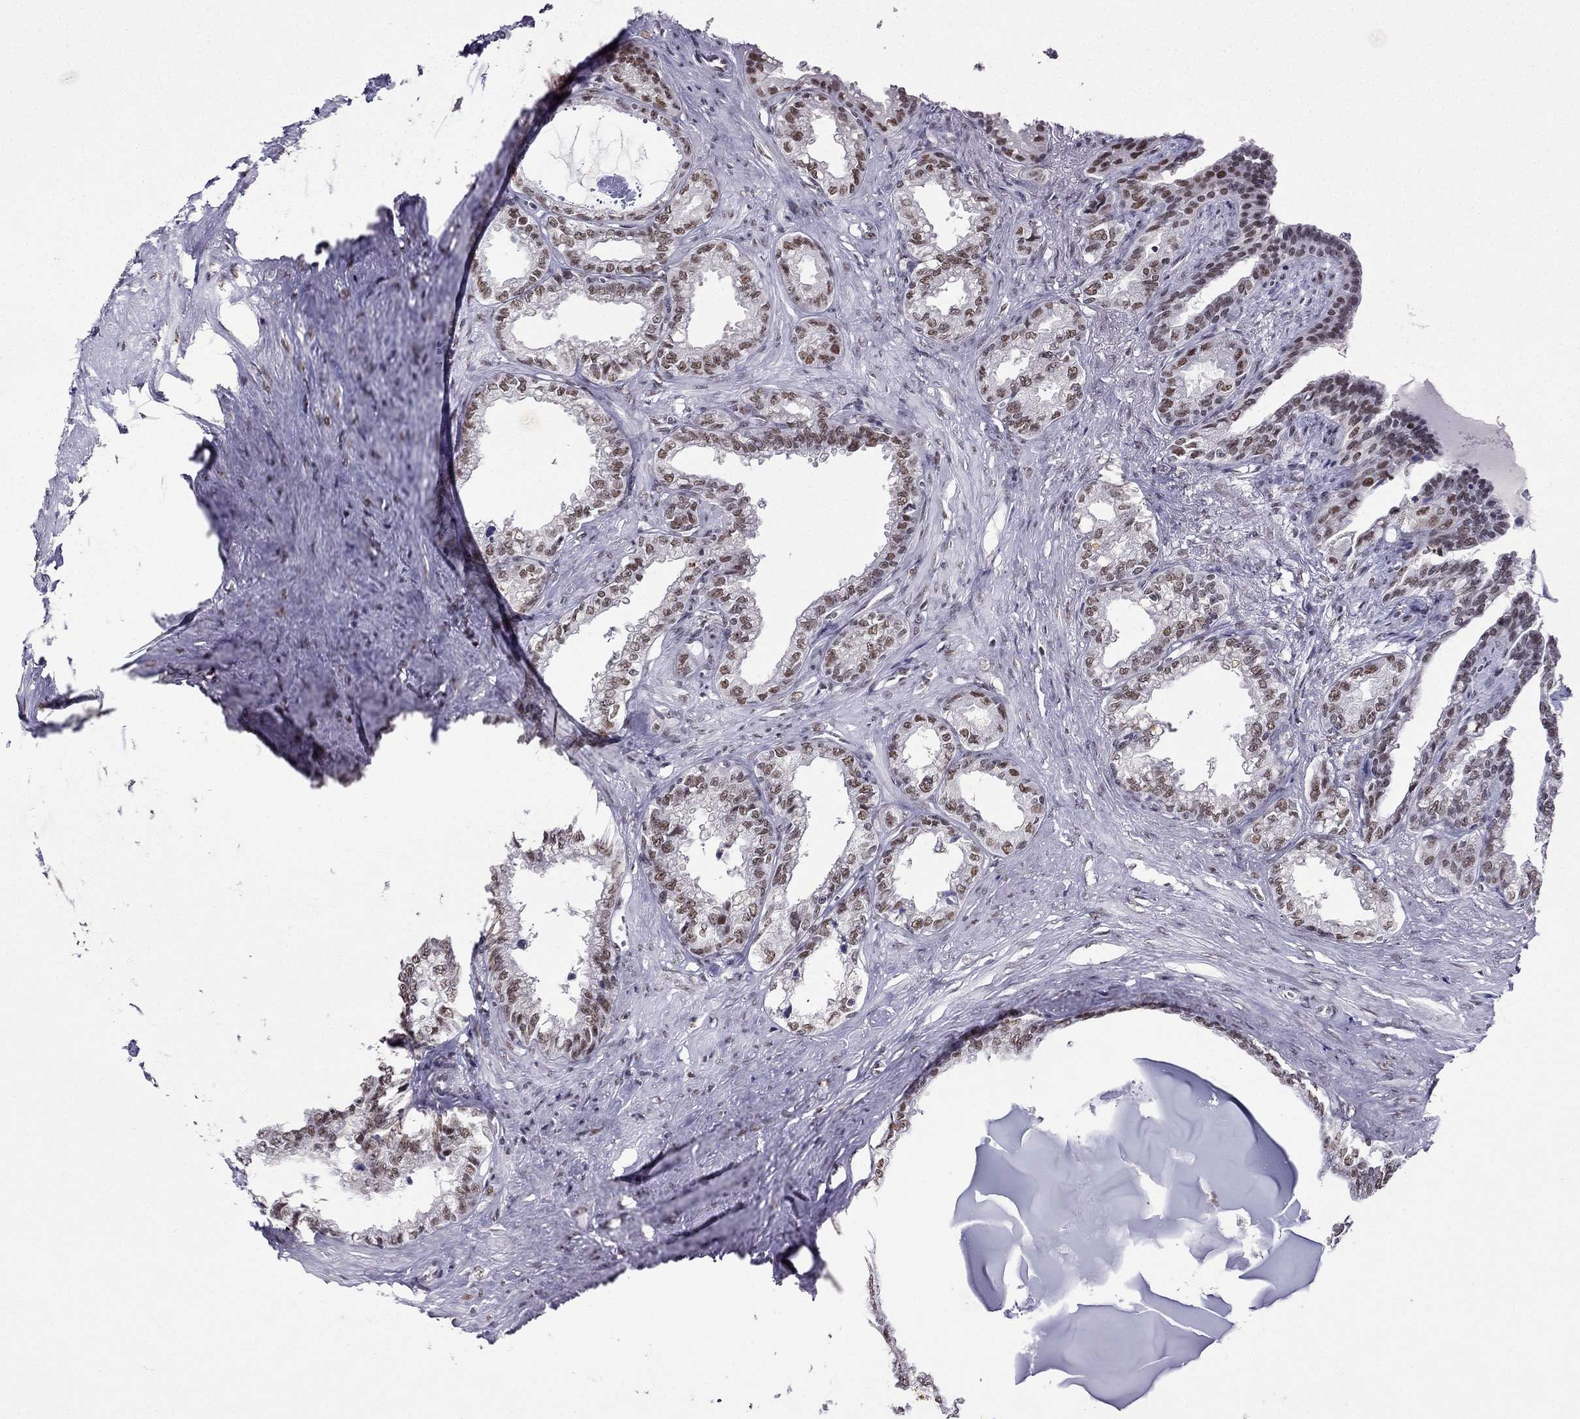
{"staining": {"intensity": "strong", "quantity": "25%-75%", "location": "nuclear"}, "tissue": "seminal vesicle", "cell_type": "Glandular cells", "image_type": "normal", "snomed": [{"axis": "morphology", "description": "Normal tissue, NOS"}, {"axis": "morphology", "description": "Urothelial carcinoma, NOS"}, {"axis": "topography", "description": "Urinary bladder"}, {"axis": "topography", "description": "Seminal veicle"}], "caption": "Immunohistochemical staining of unremarkable human seminal vesicle shows high levels of strong nuclear expression in about 25%-75% of glandular cells.", "gene": "ZNF420", "patient": {"sex": "male", "age": 76}}